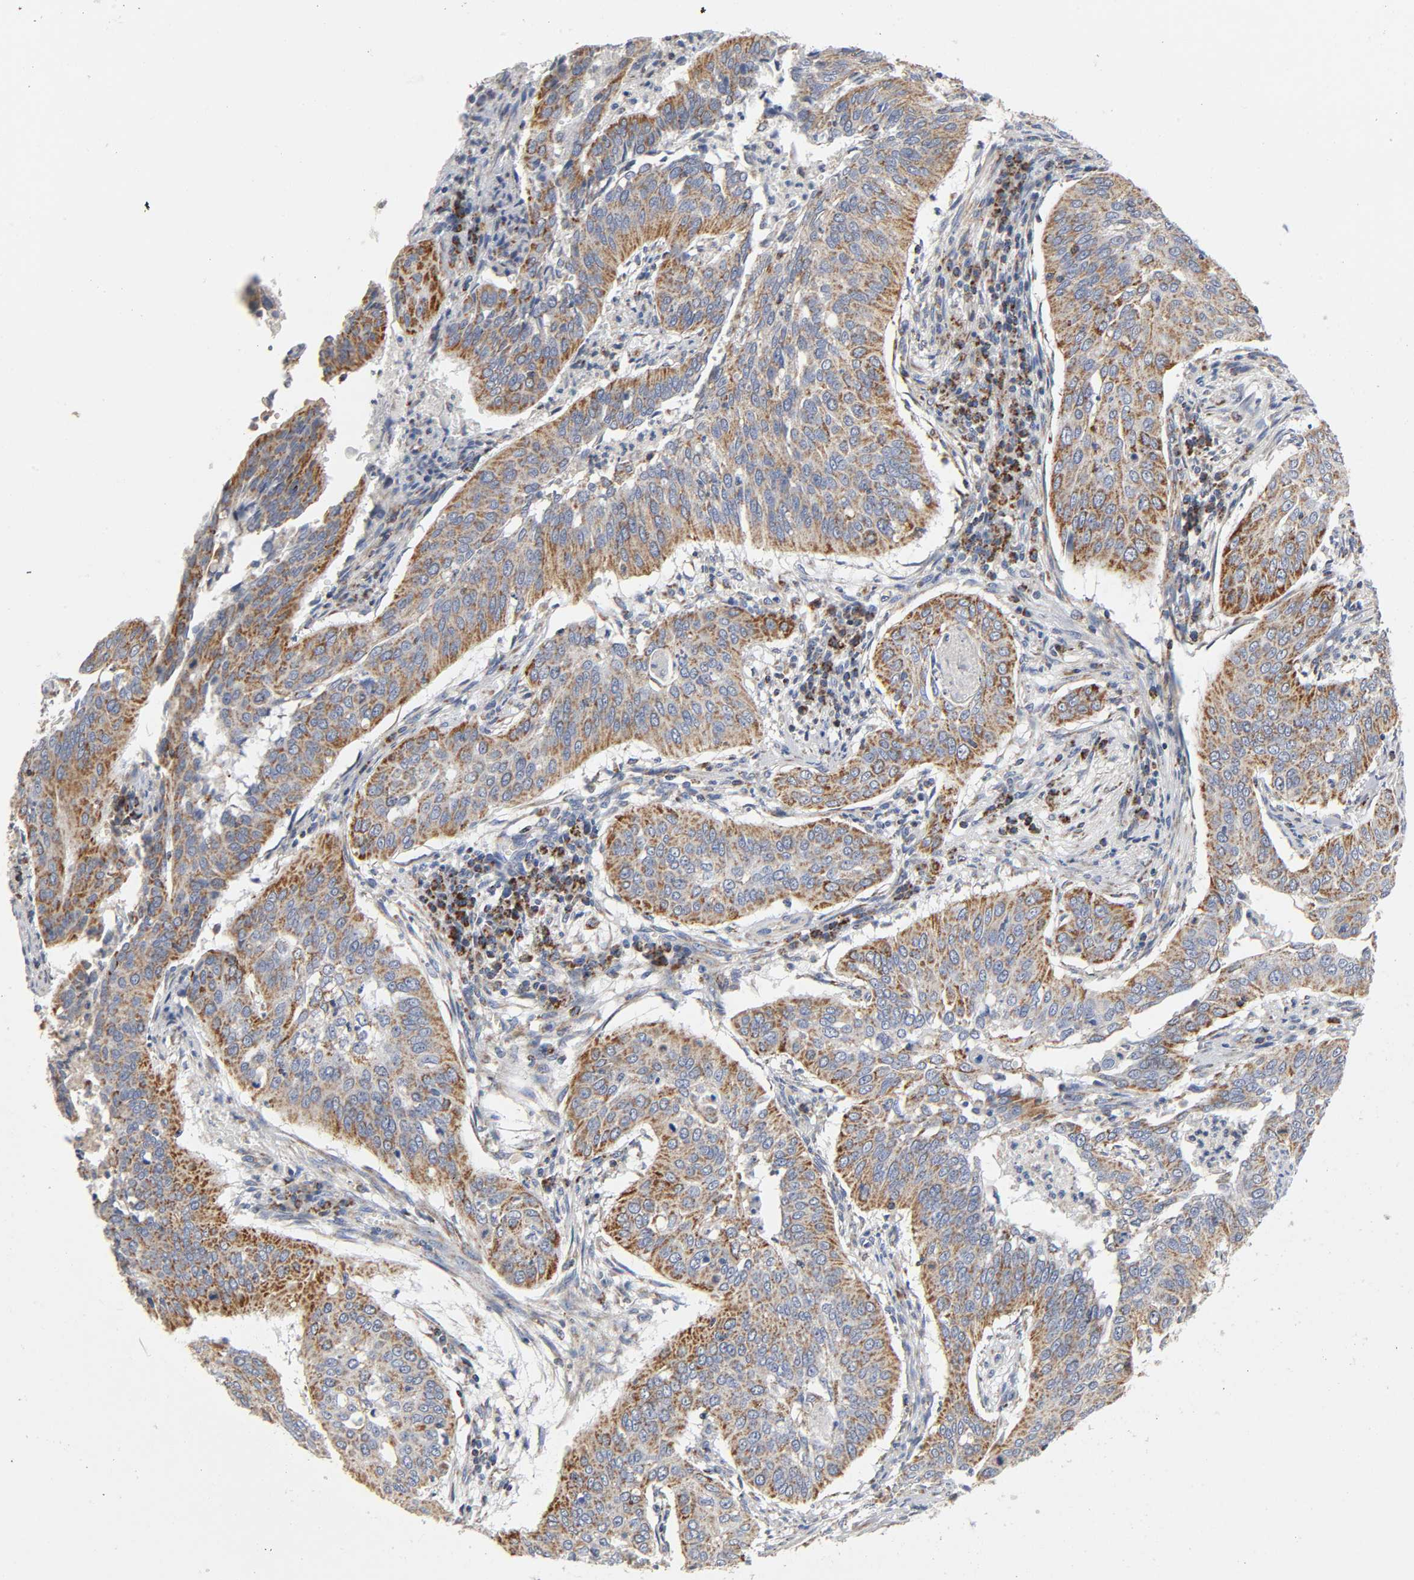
{"staining": {"intensity": "moderate", "quantity": ">75%", "location": "cytoplasmic/membranous"}, "tissue": "cervical cancer", "cell_type": "Tumor cells", "image_type": "cancer", "snomed": [{"axis": "morphology", "description": "Squamous cell carcinoma, NOS"}, {"axis": "topography", "description": "Cervix"}], "caption": "A brown stain labels moderate cytoplasmic/membranous staining of a protein in cervical cancer tumor cells. The protein is stained brown, and the nuclei are stained in blue (DAB IHC with brightfield microscopy, high magnification).", "gene": "BAK1", "patient": {"sex": "female", "age": 39}}